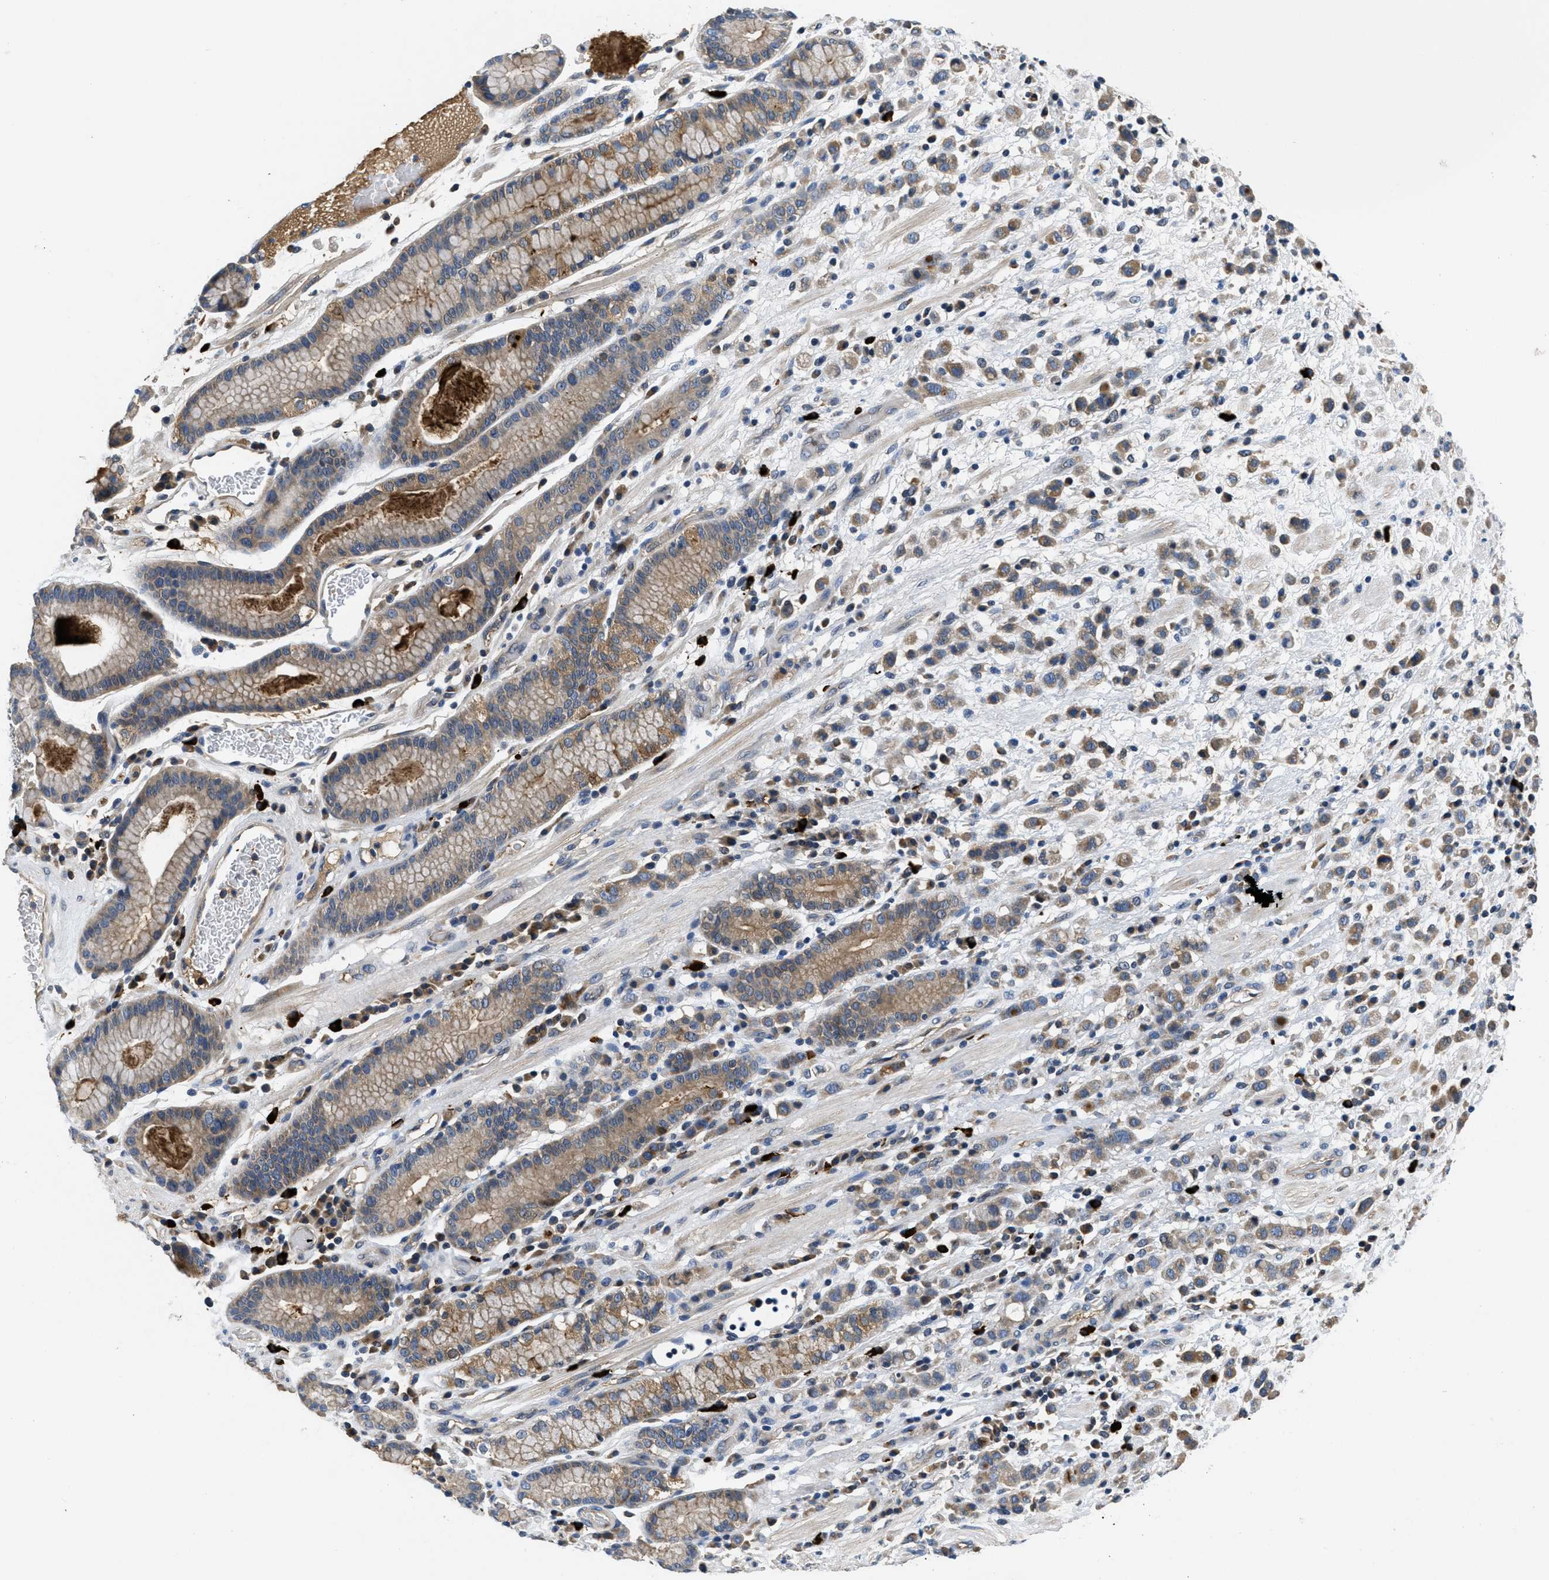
{"staining": {"intensity": "moderate", "quantity": ">75%", "location": "cytoplasmic/membranous"}, "tissue": "stomach cancer", "cell_type": "Tumor cells", "image_type": "cancer", "snomed": [{"axis": "morphology", "description": "Adenocarcinoma, NOS"}, {"axis": "topography", "description": "Stomach, lower"}], "caption": "Immunohistochemical staining of stomach adenocarcinoma reveals medium levels of moderate cytoplasmic/membranous positivity in approximately >75% of tumor cells.", "gene": "GALK1", "patient": {"sex": "male", "age": 88}}